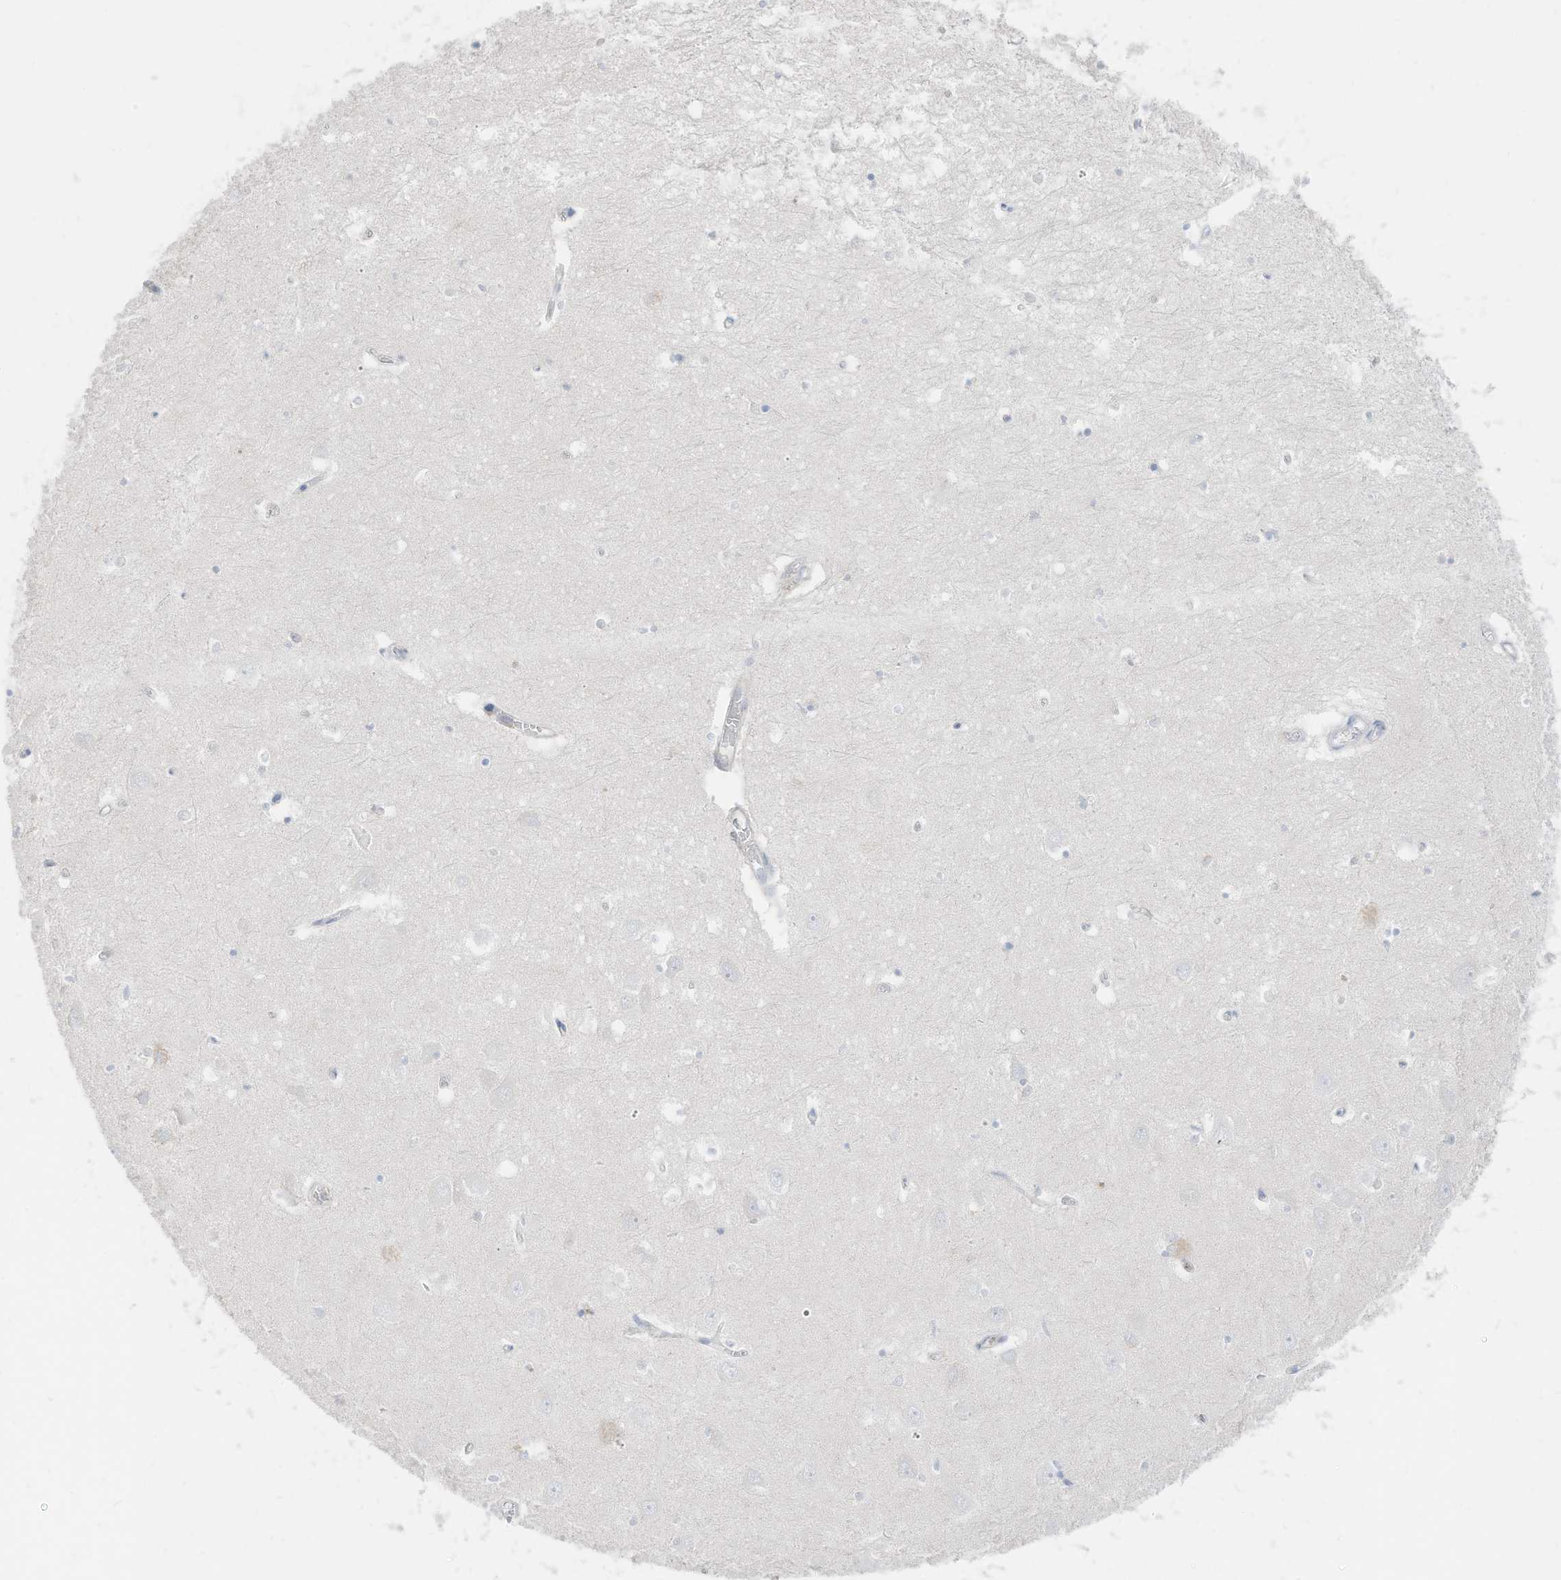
{"staining": {"intensity": "negative", "quantity": "none", "location": "none"}, "tissue": "hippocampus", "cell_type": "Glial cells", "image_type": "normal", "snomed": [{"axis": "morphology", "description": "Normal tissue, NOS"}, {"axis": "topography", "description": "Hippocampus"}], "caption": "The histopathology image reveals no significant positivity in glial cells of hippocampus. (DAB IHC visualized using brightfield microscopy, high magnification).", "gene": "ETHE1", "patient": {"sex": "male", "age": 70}}